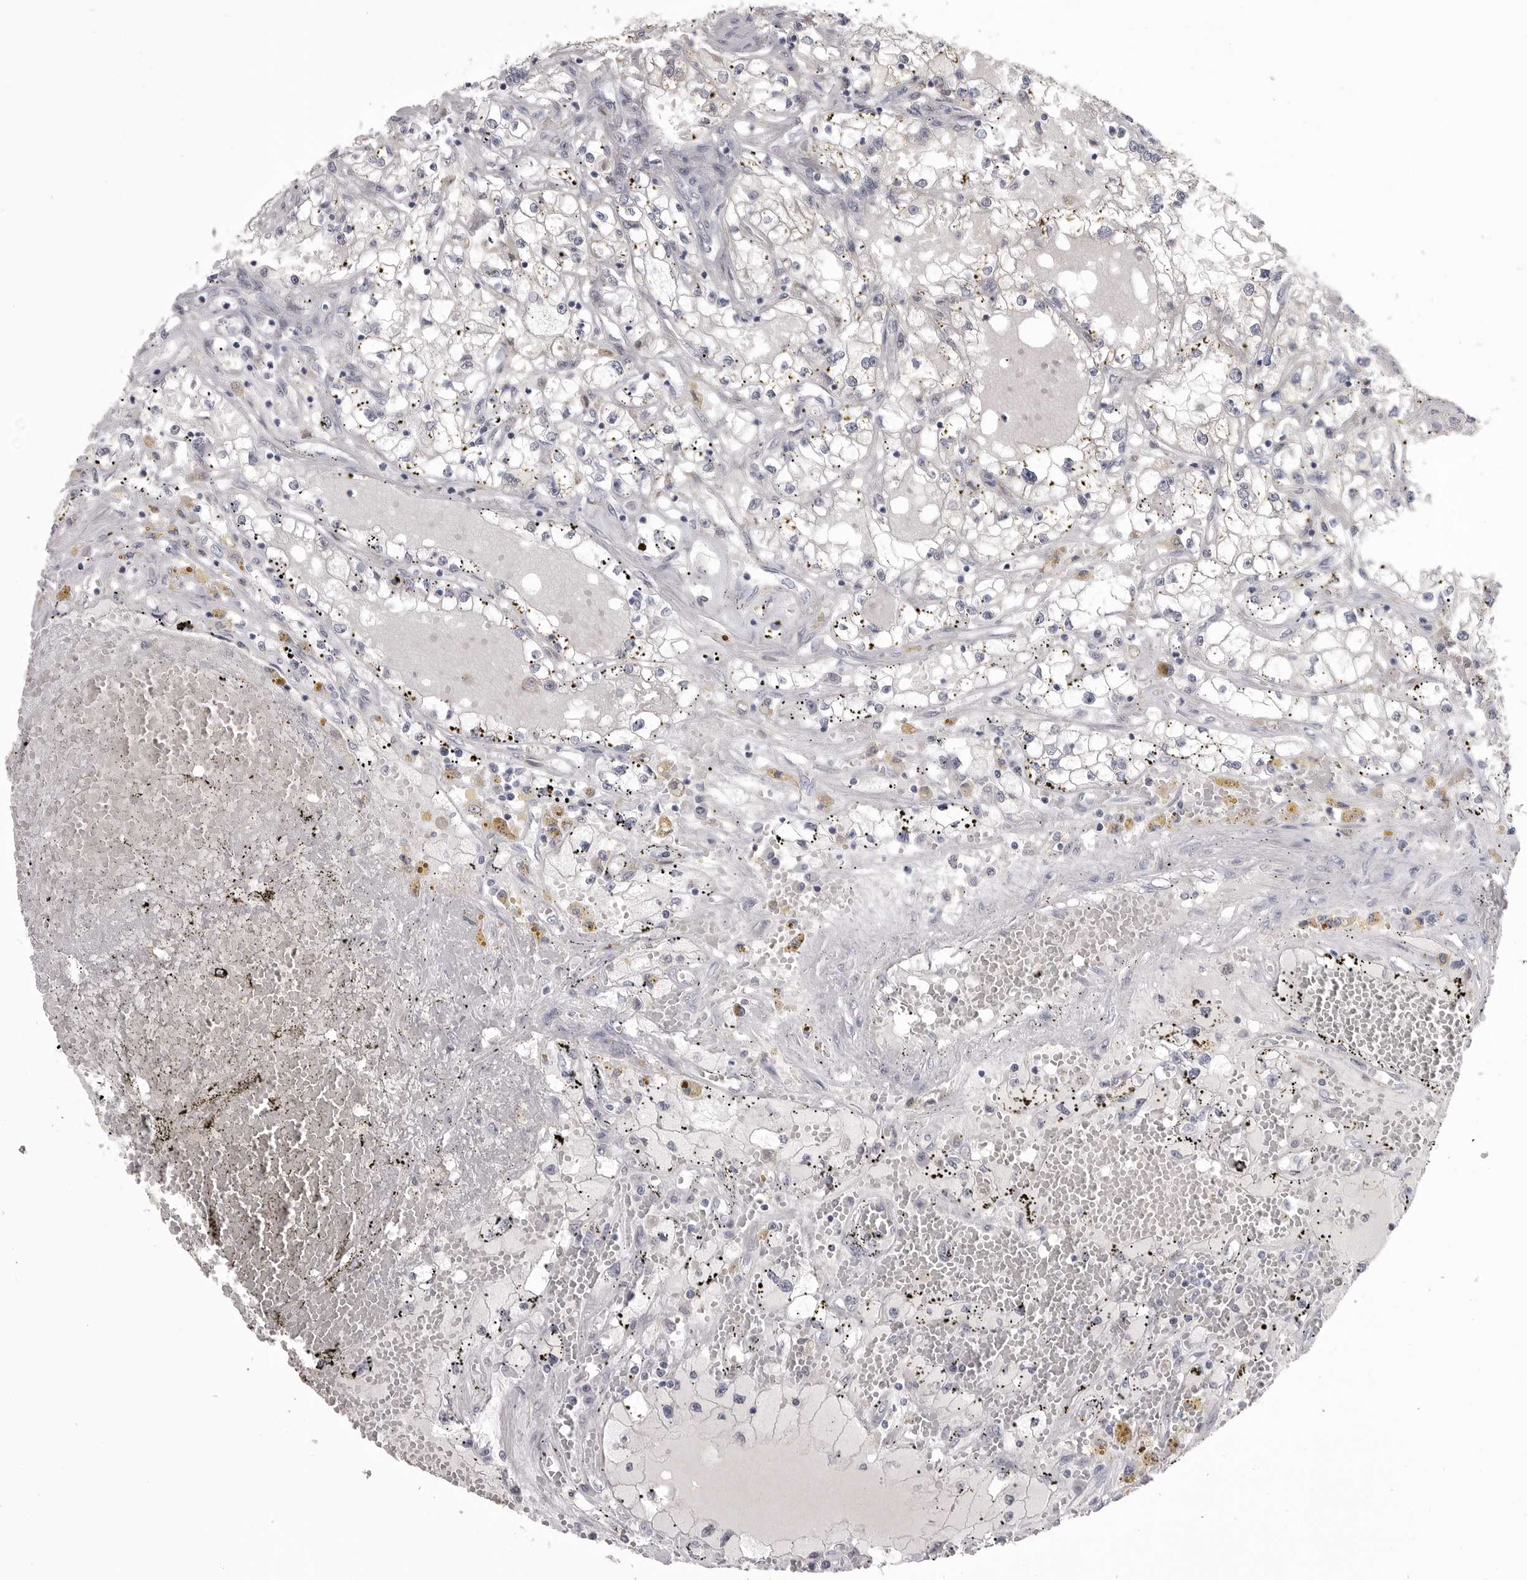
{"staining": {"intensity": "negative", "quantity": "none", "location": "none"}, "tissue": "renal cancer", "cell_type": "Tumor cells", "image_type": "cancer", "snomed": [{"axis": "morphology", "description": "Adenocarcinoma, NOS"}, {"axis": "topography", "description": "Kidney"}], "caption": "Protein analysis of renal cancer exhibits no significant expression in tumor cells. (Immunohistochemistry (ihc), brightfield microscopy, high magnification).", "gene": "SERPING1", "patient": {"sex": "male", "age": 56}}